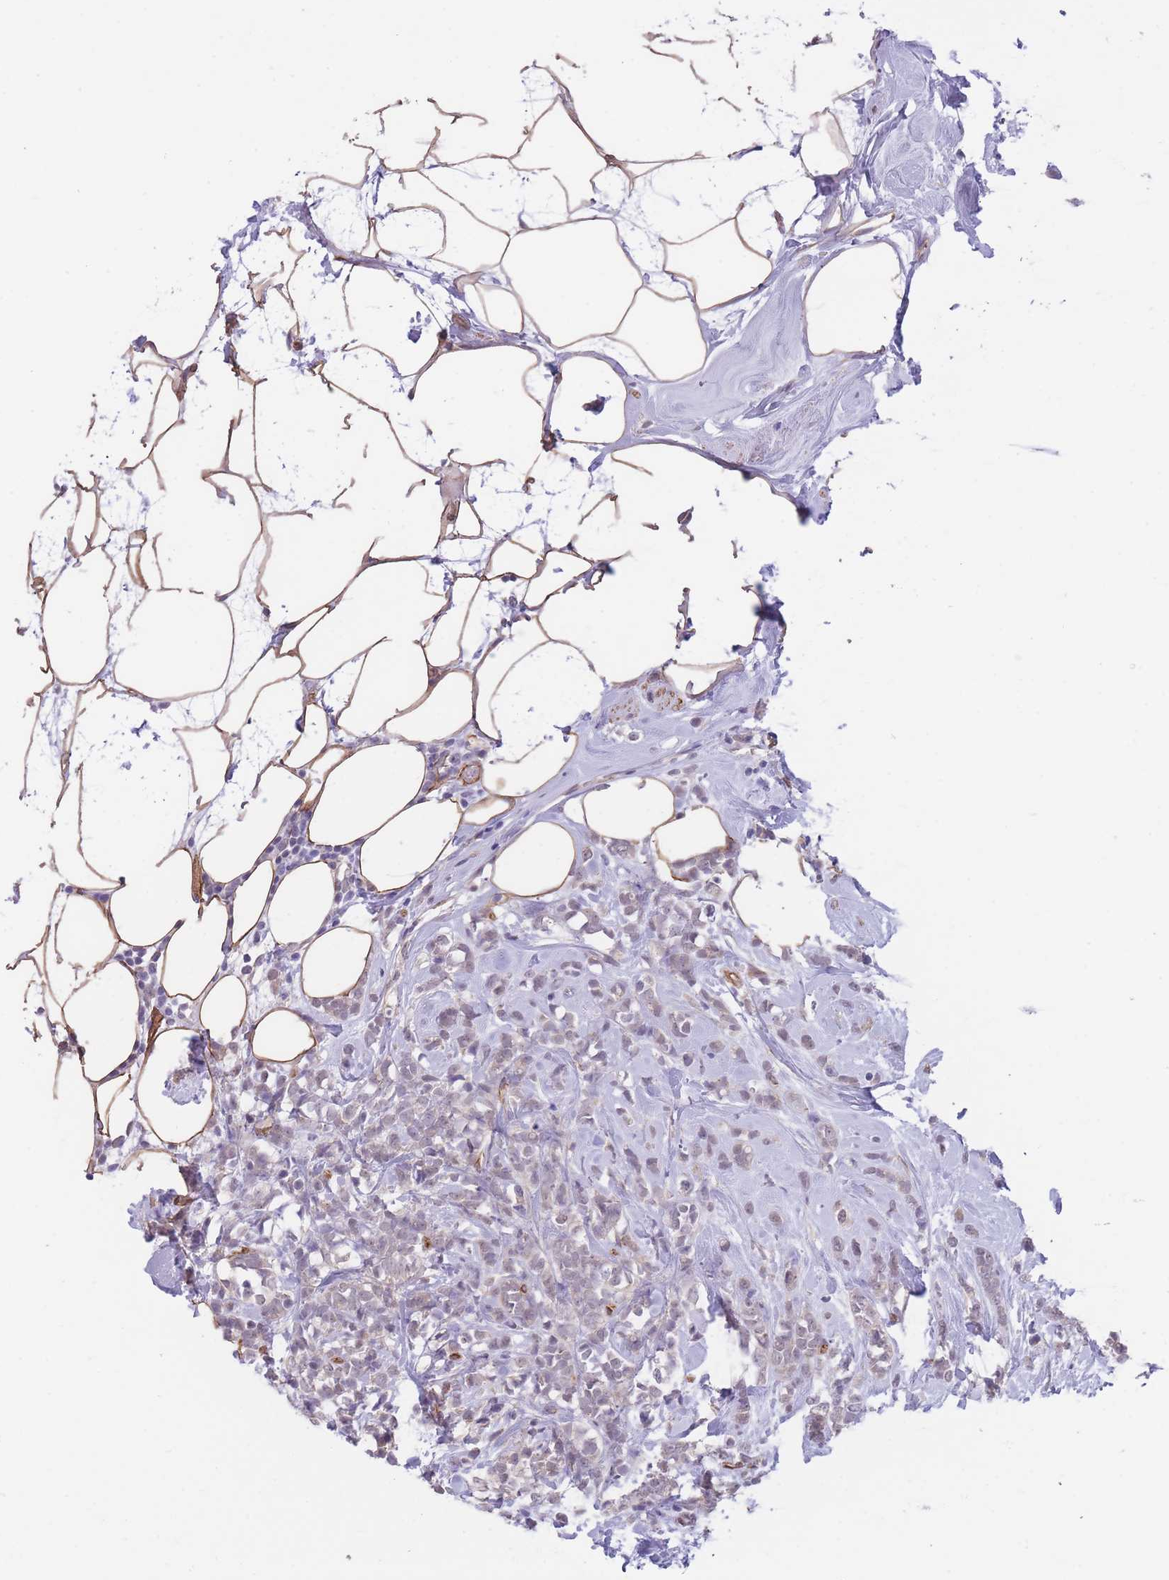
{"staining": {"intensity": "negative", "quantity": "none", "location": "none"}, "tissue": "breast cancer", "cell_type": "Tumor cells", "image_type": "cancer", "snomed": [{"axis": "morphology", "description": "Lobular carcinoma"}, {"axis": "topography", "description": "Breast"}], "caption": "A high-resolution histopathology image shows immunohistochemistry staining of lobular carcinoma (breast), which displays no significant expression in tumor cells.", "gene": "QTRT1", "patient": {"sex": "female", "age": 58}}